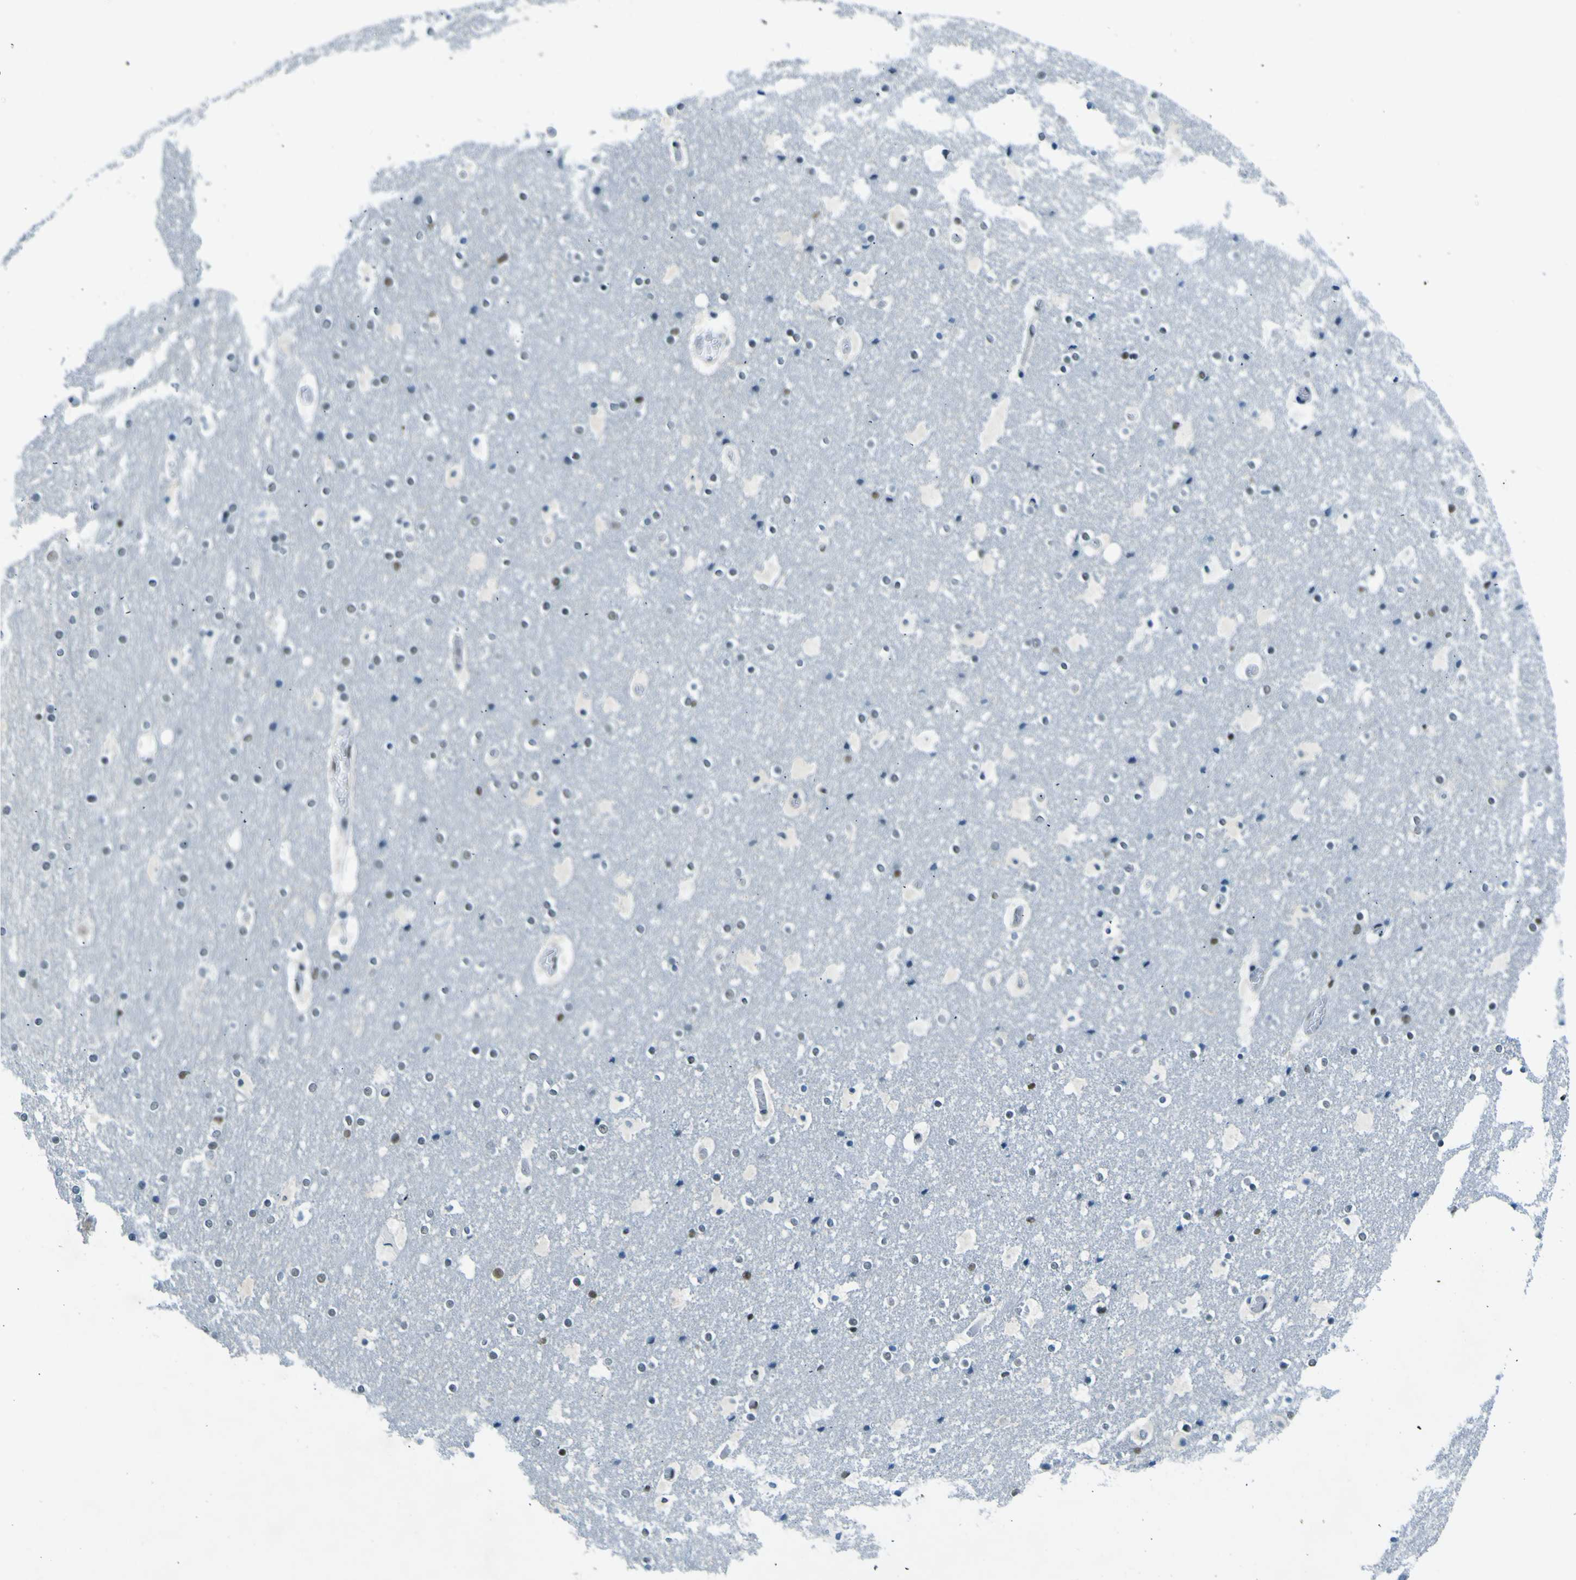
{"staining": {"intensity": "negative", "quantity": "none", "location": "none"}, "tissue": "cerebral cortex", "cell_type": "Endothelial cells", "image_type": "normal", "snomed": [{"axis": "morphology", "description": "Normal tissue, NOS"}, {"axis": "topography", "description": "Cerebral cortex"}], "caption": "This is a photomicrograph of IHC staining of unremarkable cerebral cortex, which shows no expression in endothelial cells.", "gene": "CEBPG", "patient": {"sex": "male", "age": 57}}